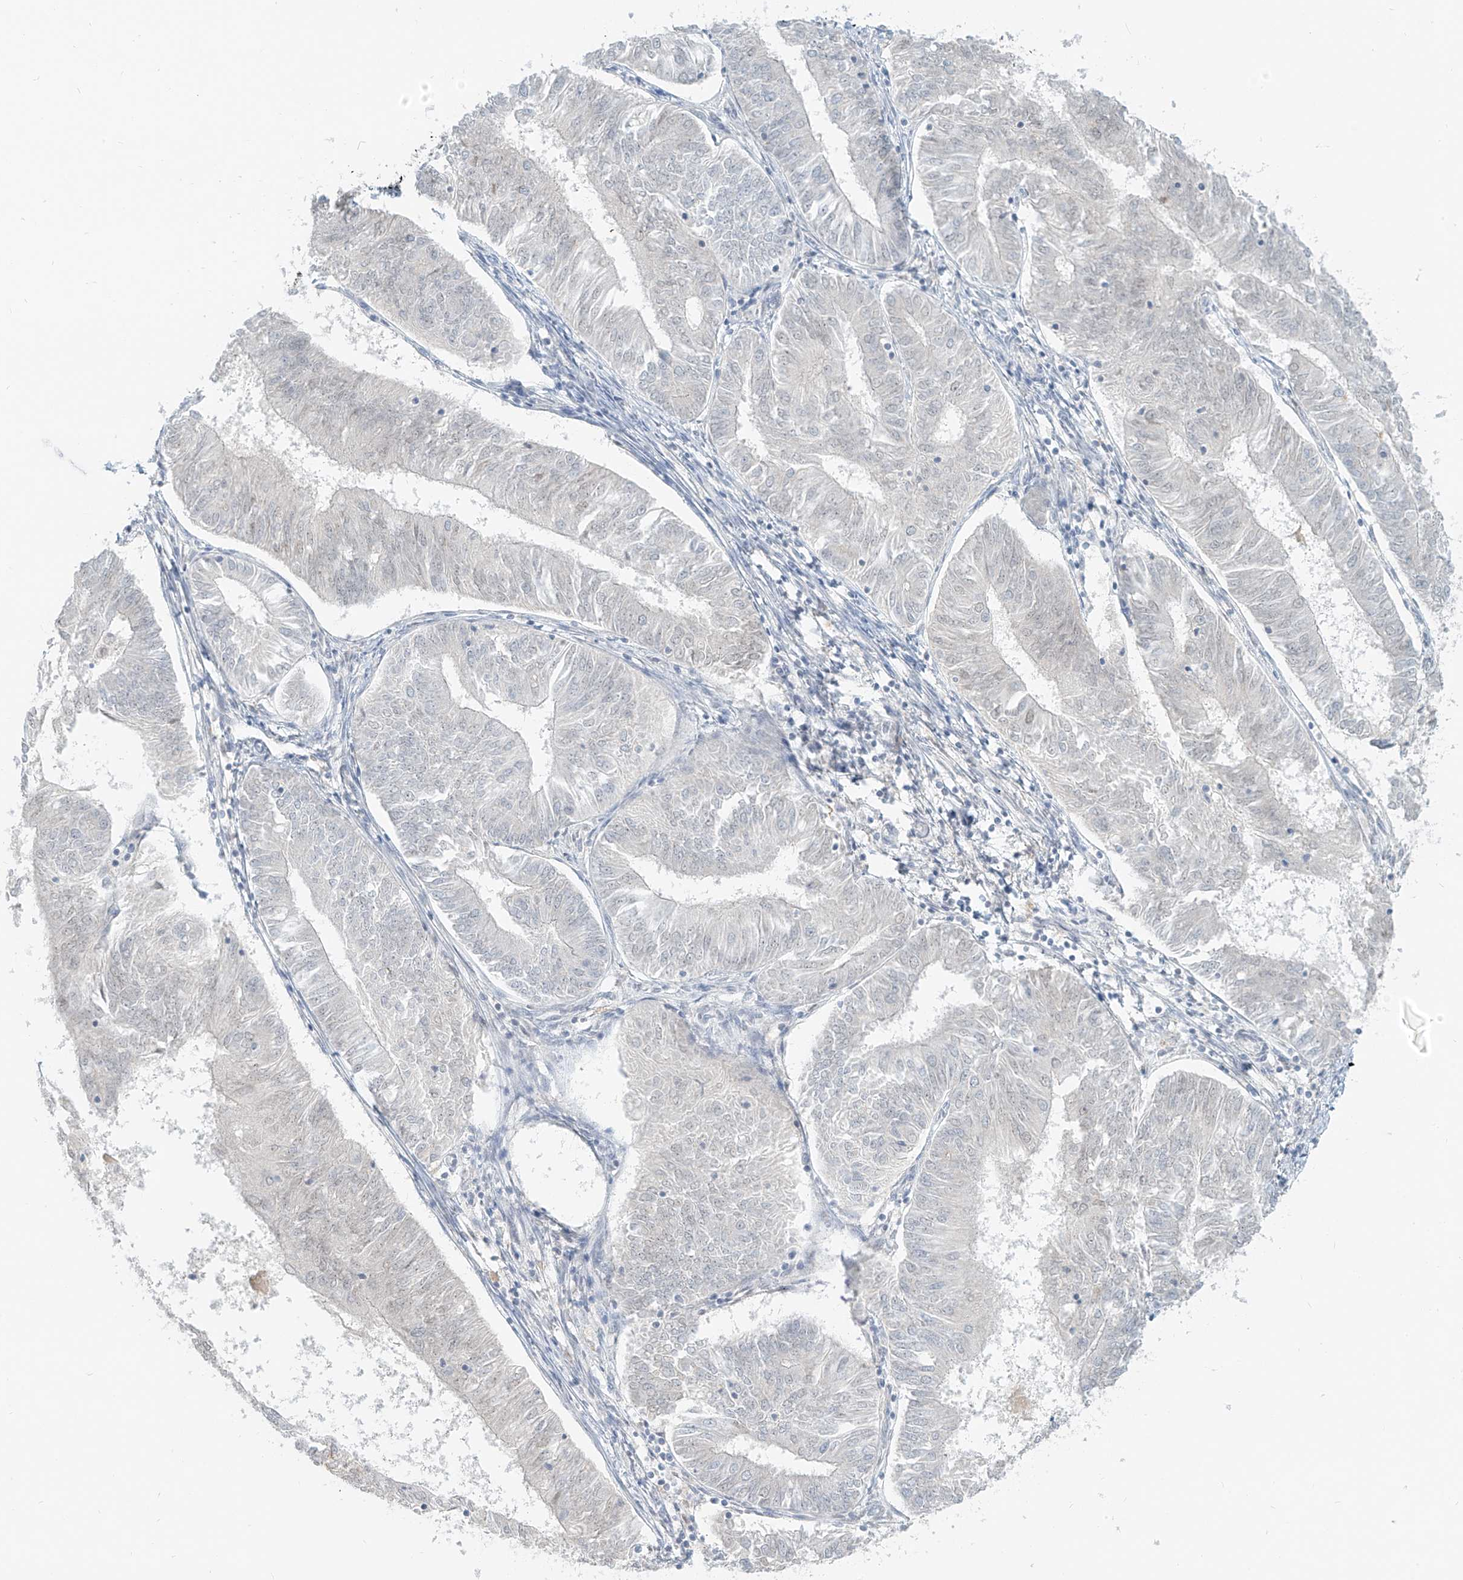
{"staining": {"intensity": "negative", "quantity": "none", "location": "none"}, "tissue": "endometrial cancer", "cell_type": "Tumor cells", "image_type": "cancer", "snomed": [{"axis": "morphology", "description": "Adenocarcinoma, NOS"}, {"axis": "topography", "description": "Endometrium"}], "caption": "DAB immunohistochemical staining of human endometrial cancer (adenocarcinoma) reveals no significant positivity in tumor cells.", "gene": "C2orf42", "patient": {"sex": "female", "age": 58}}